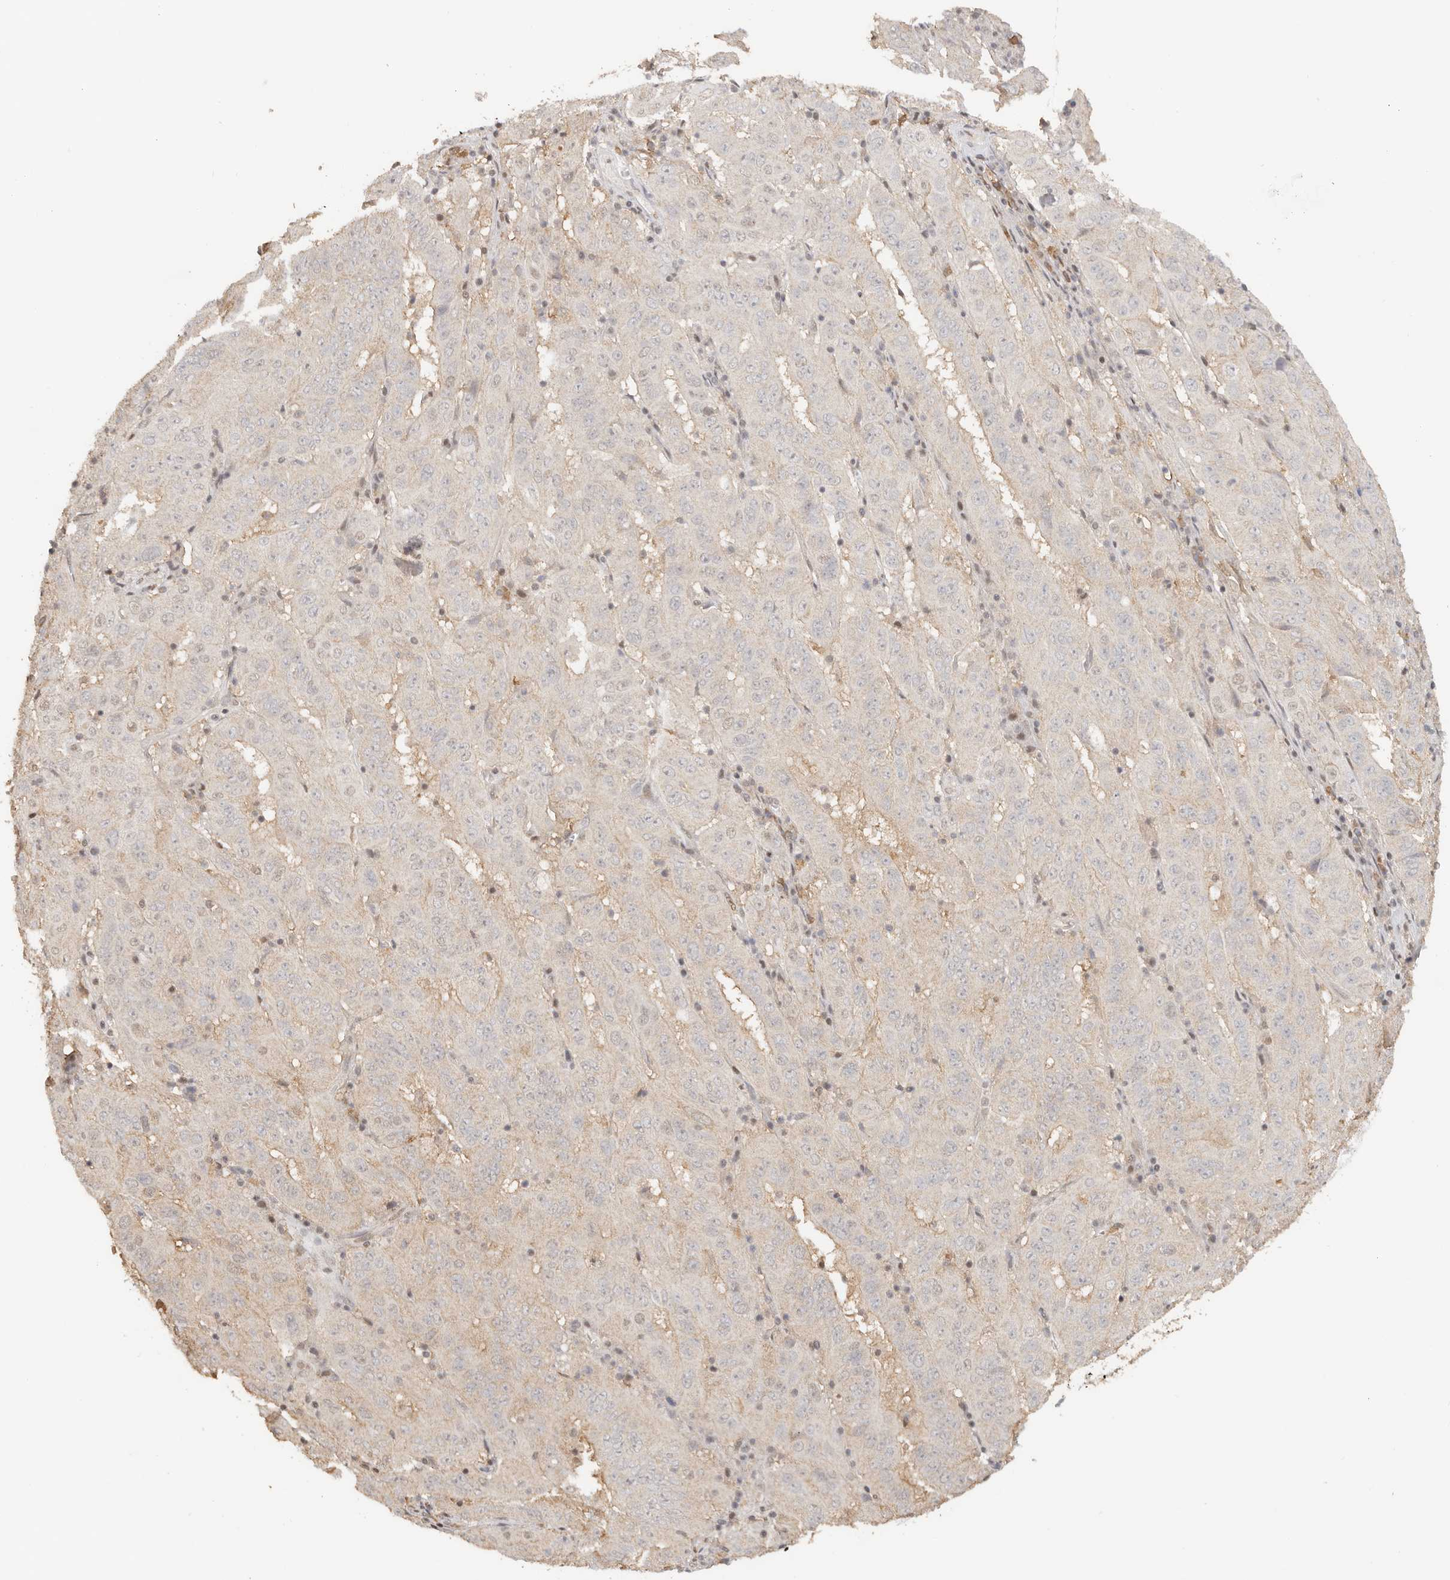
{"staining": {"intensity": "weak", "quantity": "<25%", "location": "cytoplasmic/membranous"}, "tissue": "pancreatic cancer", "cell_type": "Tumor cells", "image_type": "cancer", "snomed": [{"axis": "morphology", "description": "Adenocarcinoma, NOS"}, {"axis": "topography", "description": "Pancreas"}], "caption": "Pancreatic cancer (adenocarcinoma) stained for a protein using immunohistochemistry (IHC) demonstrates no staining tumor cells.", "gene": "SEC14L1", "patient": {"sex": "male", "age": 63}}